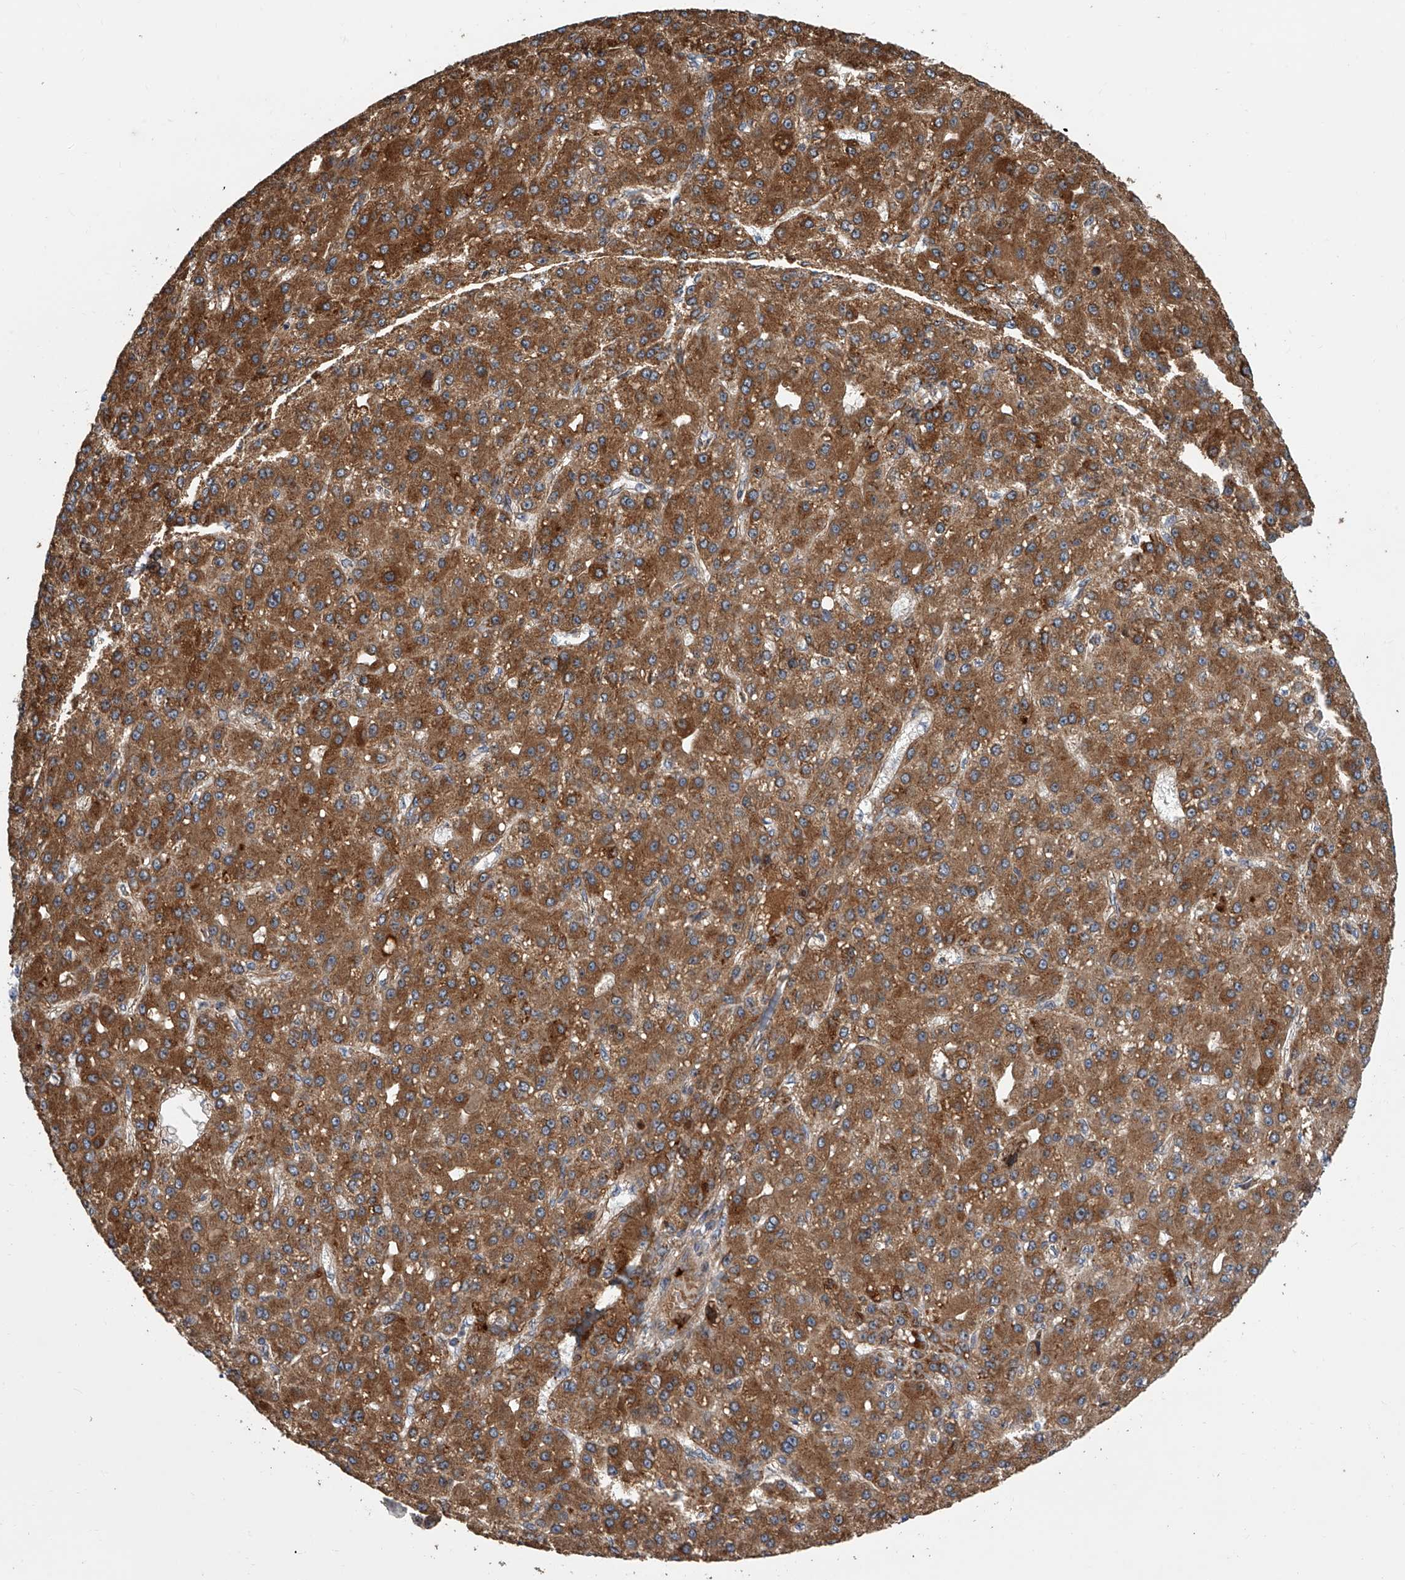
{"staining": {"intensity": "strong", "quantity": ">75%", "location": "cytoplasmic/membranous"}, "tissue": "liver cancer", "cell_type": "Tumor cells", "image_type": "cancer", "snomed": [{"axis": "morphology", "description": "Carcinoma, Hepatocellular, NOS"}, {"axis": "topography", "description": "Liver"}], "caption": "This is an image of IHC staining of liver cancer, which shows strong expression in the cytoplasmic/membranous of tumor cells.", "gene": "USP47", "patient": {"sex": "male", "age": 67}}